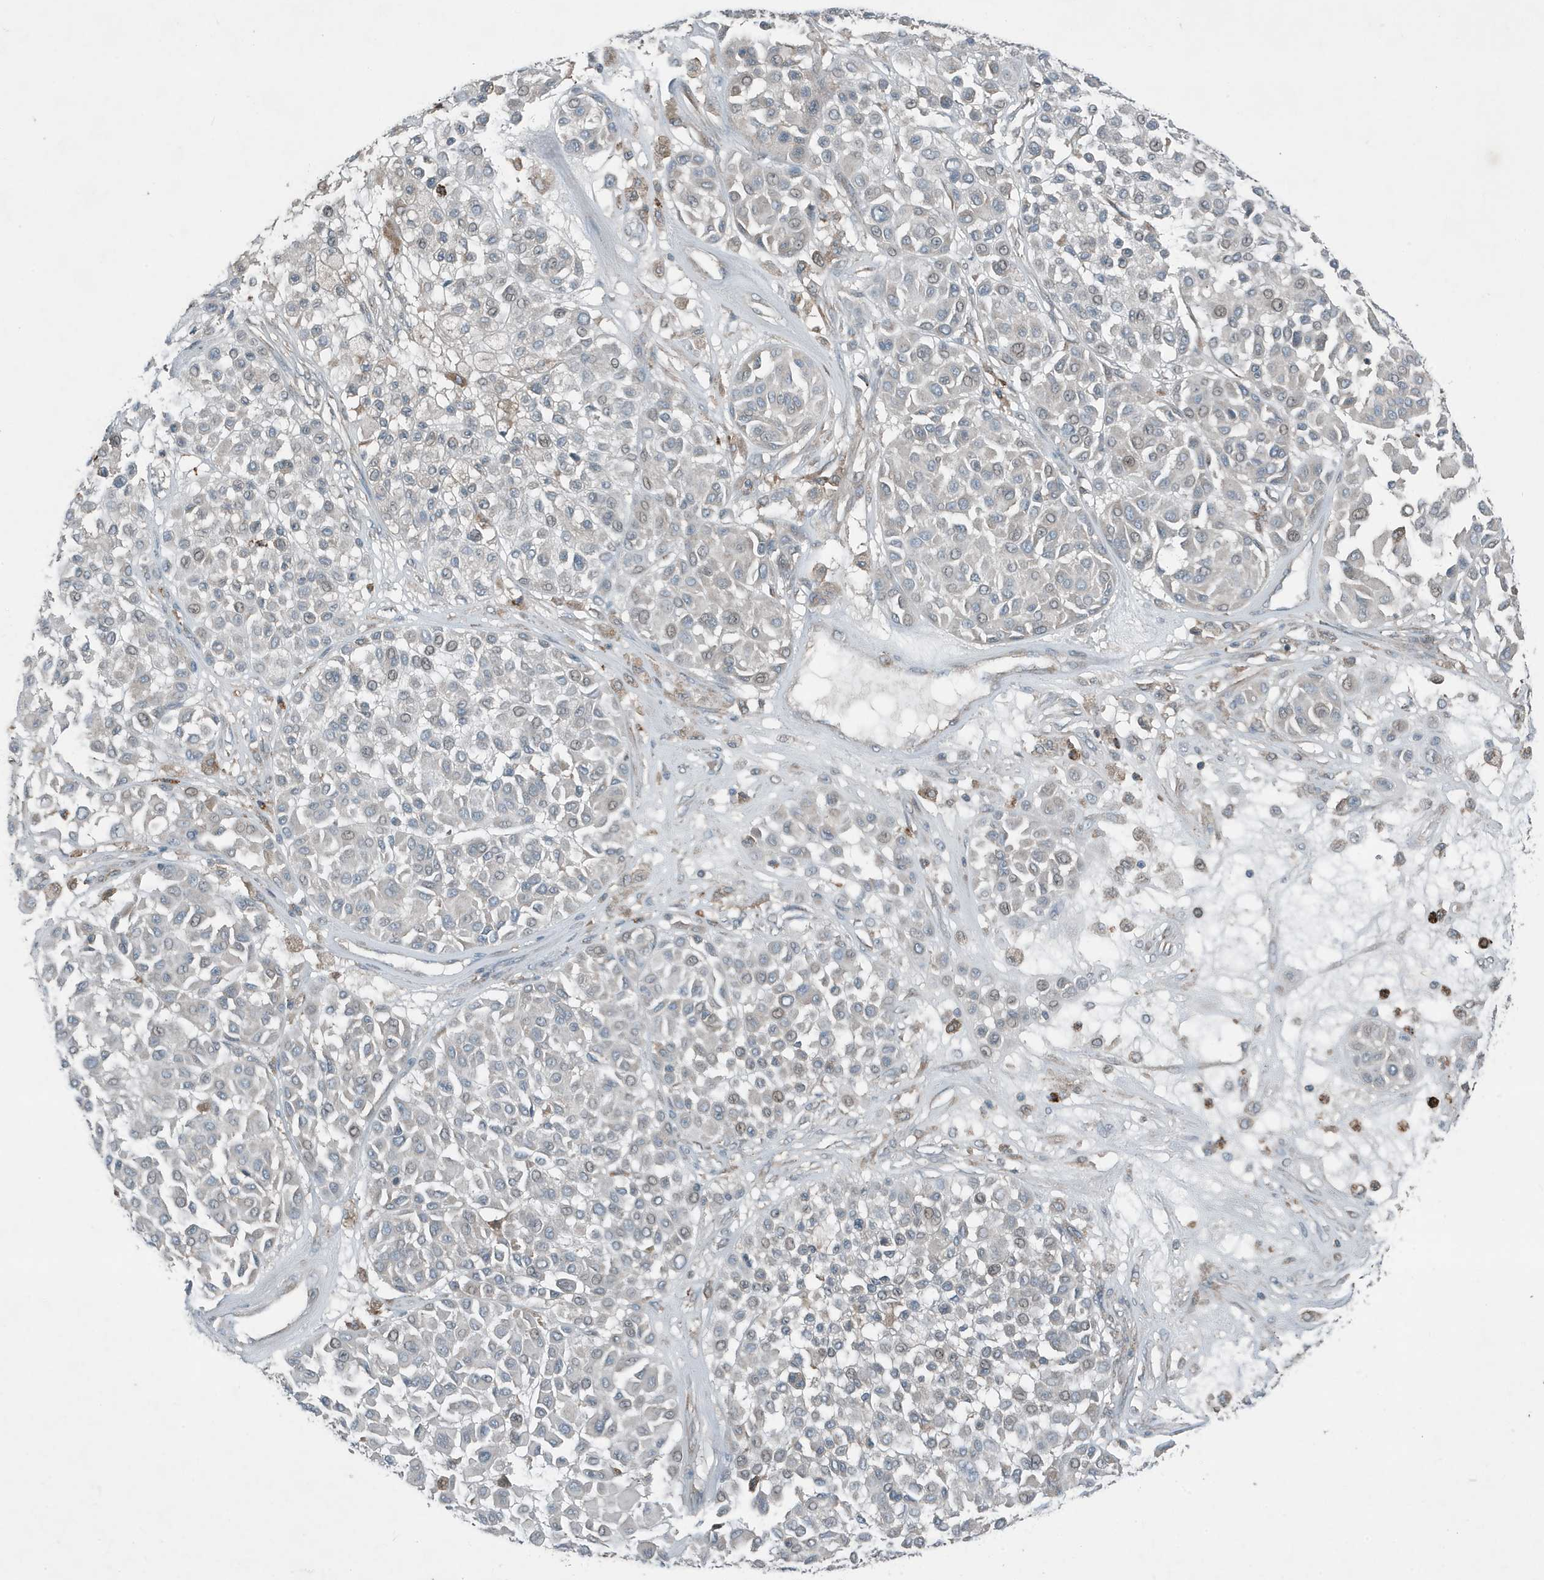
{"staining": {"intensity": "negative", "quantity": "none", "location": "none"}, "tissue": "melanoma", "cell_type": "Tumor cells", "image_type": "cancer", "snomed": [{"axis": "morphology", "description": "Malignant melanoma, Metastatic site"}, {"axis": "topography", "description": "Soft tissue"}], "caption": "Tumor cells show no significant staining in melanoma.", "gene": "DAPP1", "patient": {"sex": "male", "age": 41}}